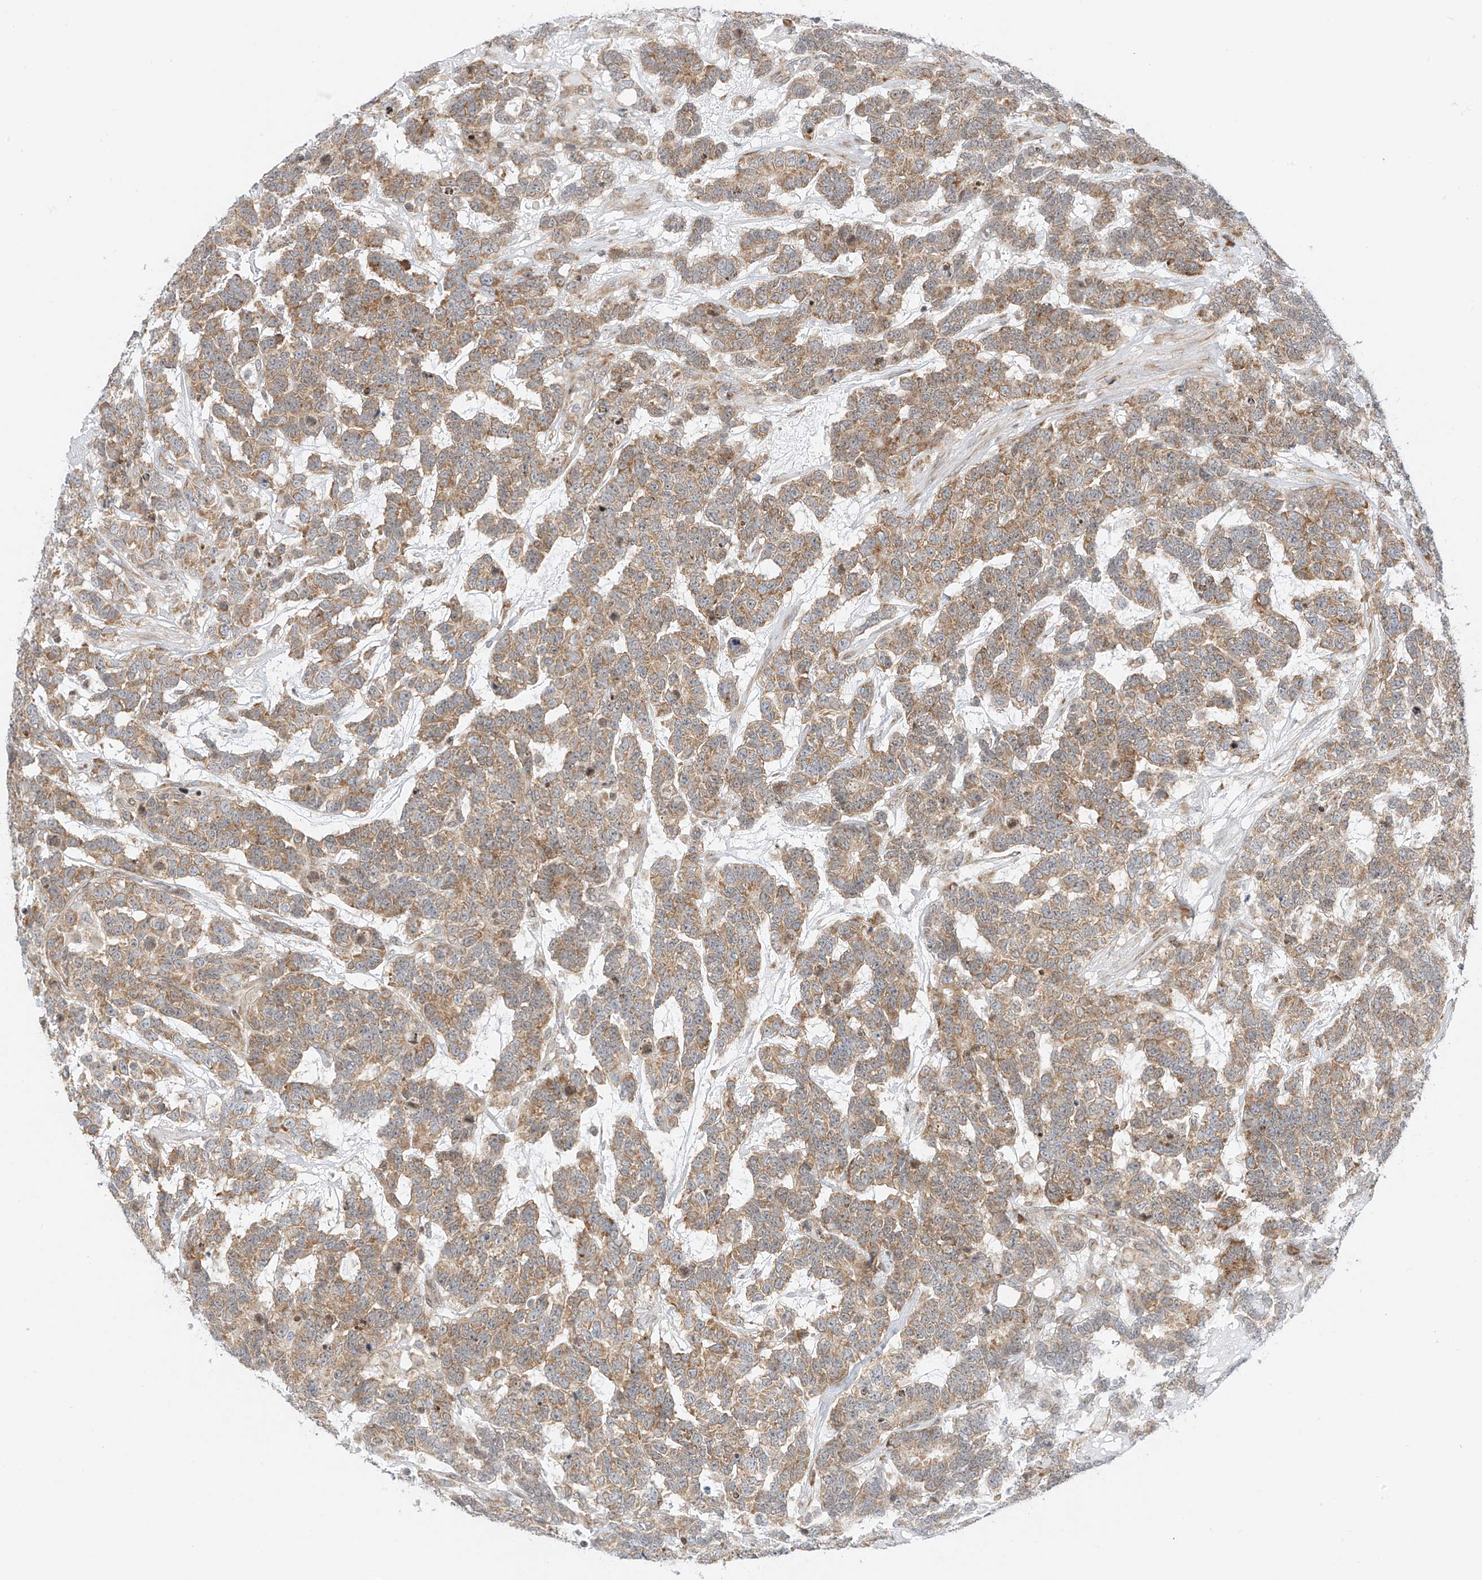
{"staining": {"intensity": "moderate", "quantity": ">75%", "location": "cytoplasmic/membranous"}, "tissue": "testis cancer", "cell_type": "Tumor cells", "image_type": "cancer", "snomed": [{"axis": "morphology", "description": "Carcinoma, Embryonal, NOS"}, {"axis": "topography", "description": "Testis"}], "caption": "This is a photomicrograph of IHC staining of embryonal carcinoma (testis), which shows moderate expression in the cytoplasmic/membranous of tumor cells.", "gene": "EDF1", "patient": {"sex": "male", "age": 26}}